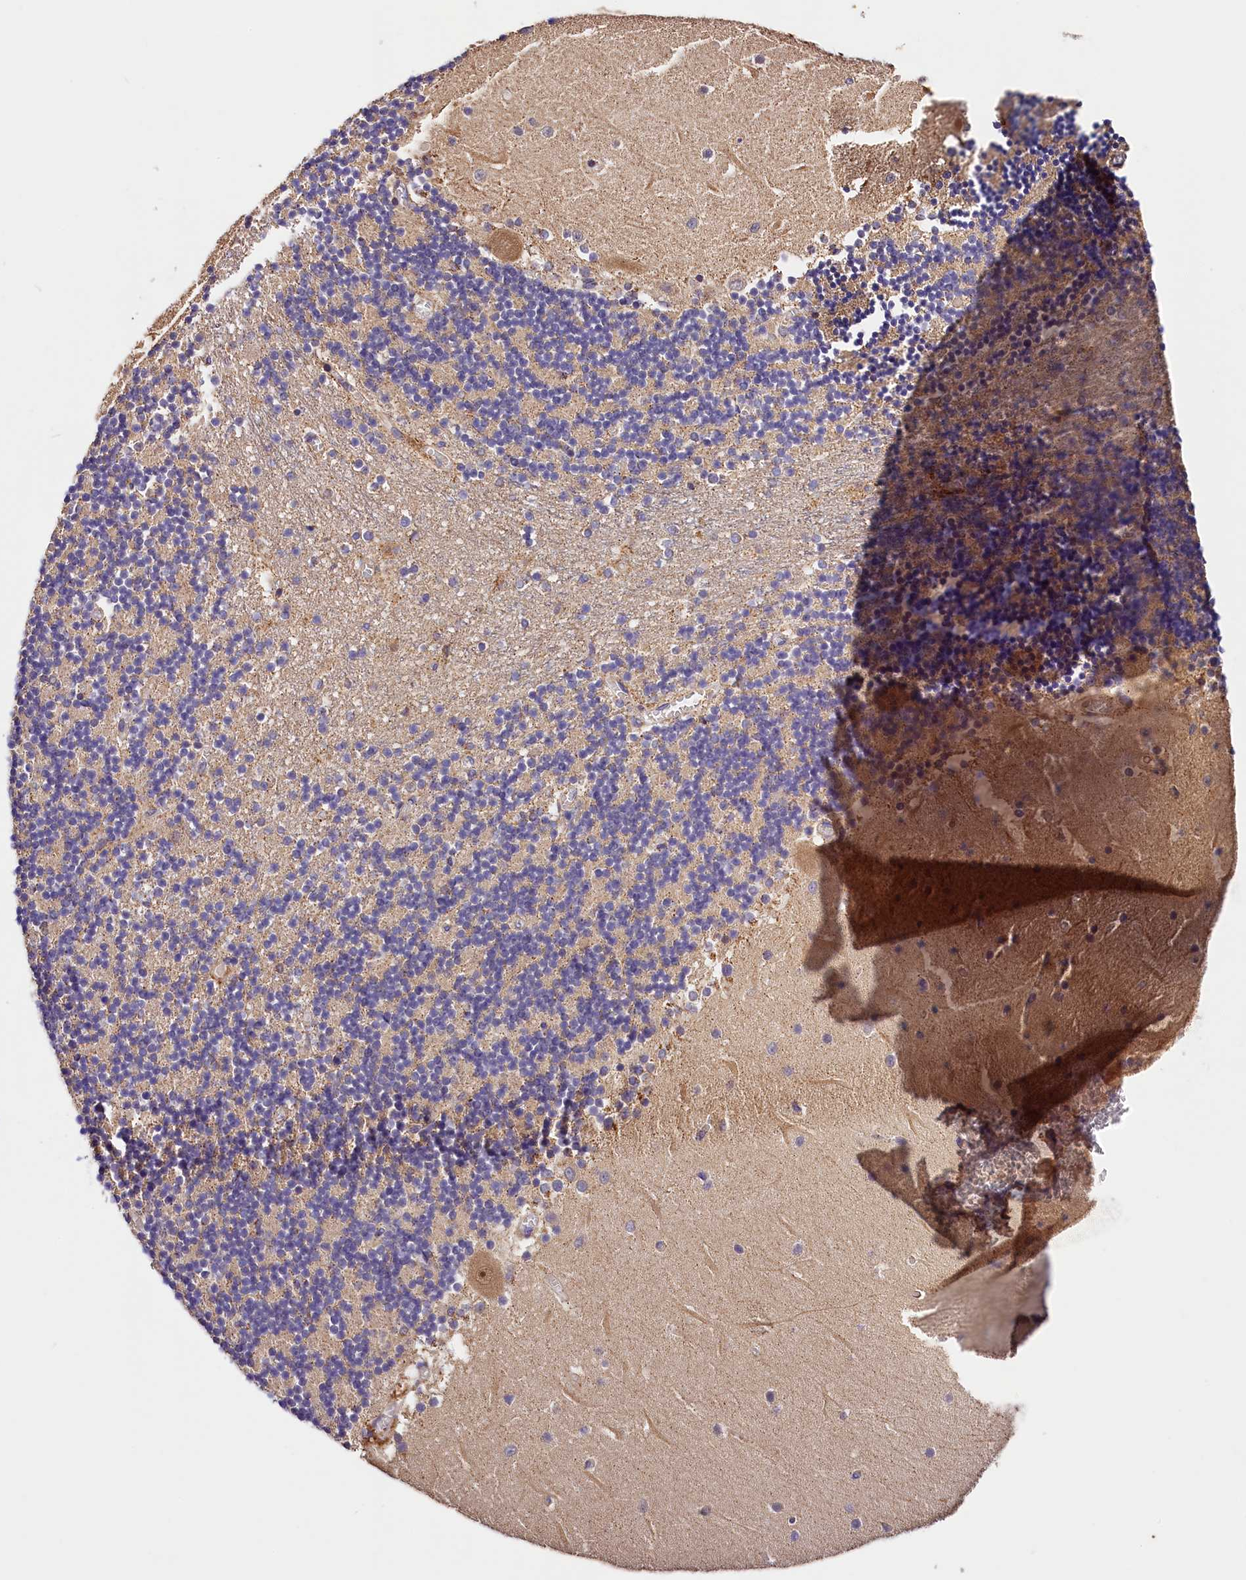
{"staining": {"intensity": "negative", "quantity": "none", "location": "none"}, "tissue": "cerebellum", "cell_type": "Cells in granular layer", "image_type": "normal", "snomed": [{"axis": "morphology", "description": "Normal tissue, NOS"}, {"axis": "topography", "description": "Cerebellum"}], "caption": "An image of cerebellum stained for a protein shows no brown staining in cells in granular layer.", "gene": "KPTN", "patient": {"sex": "female", "age": 28}}